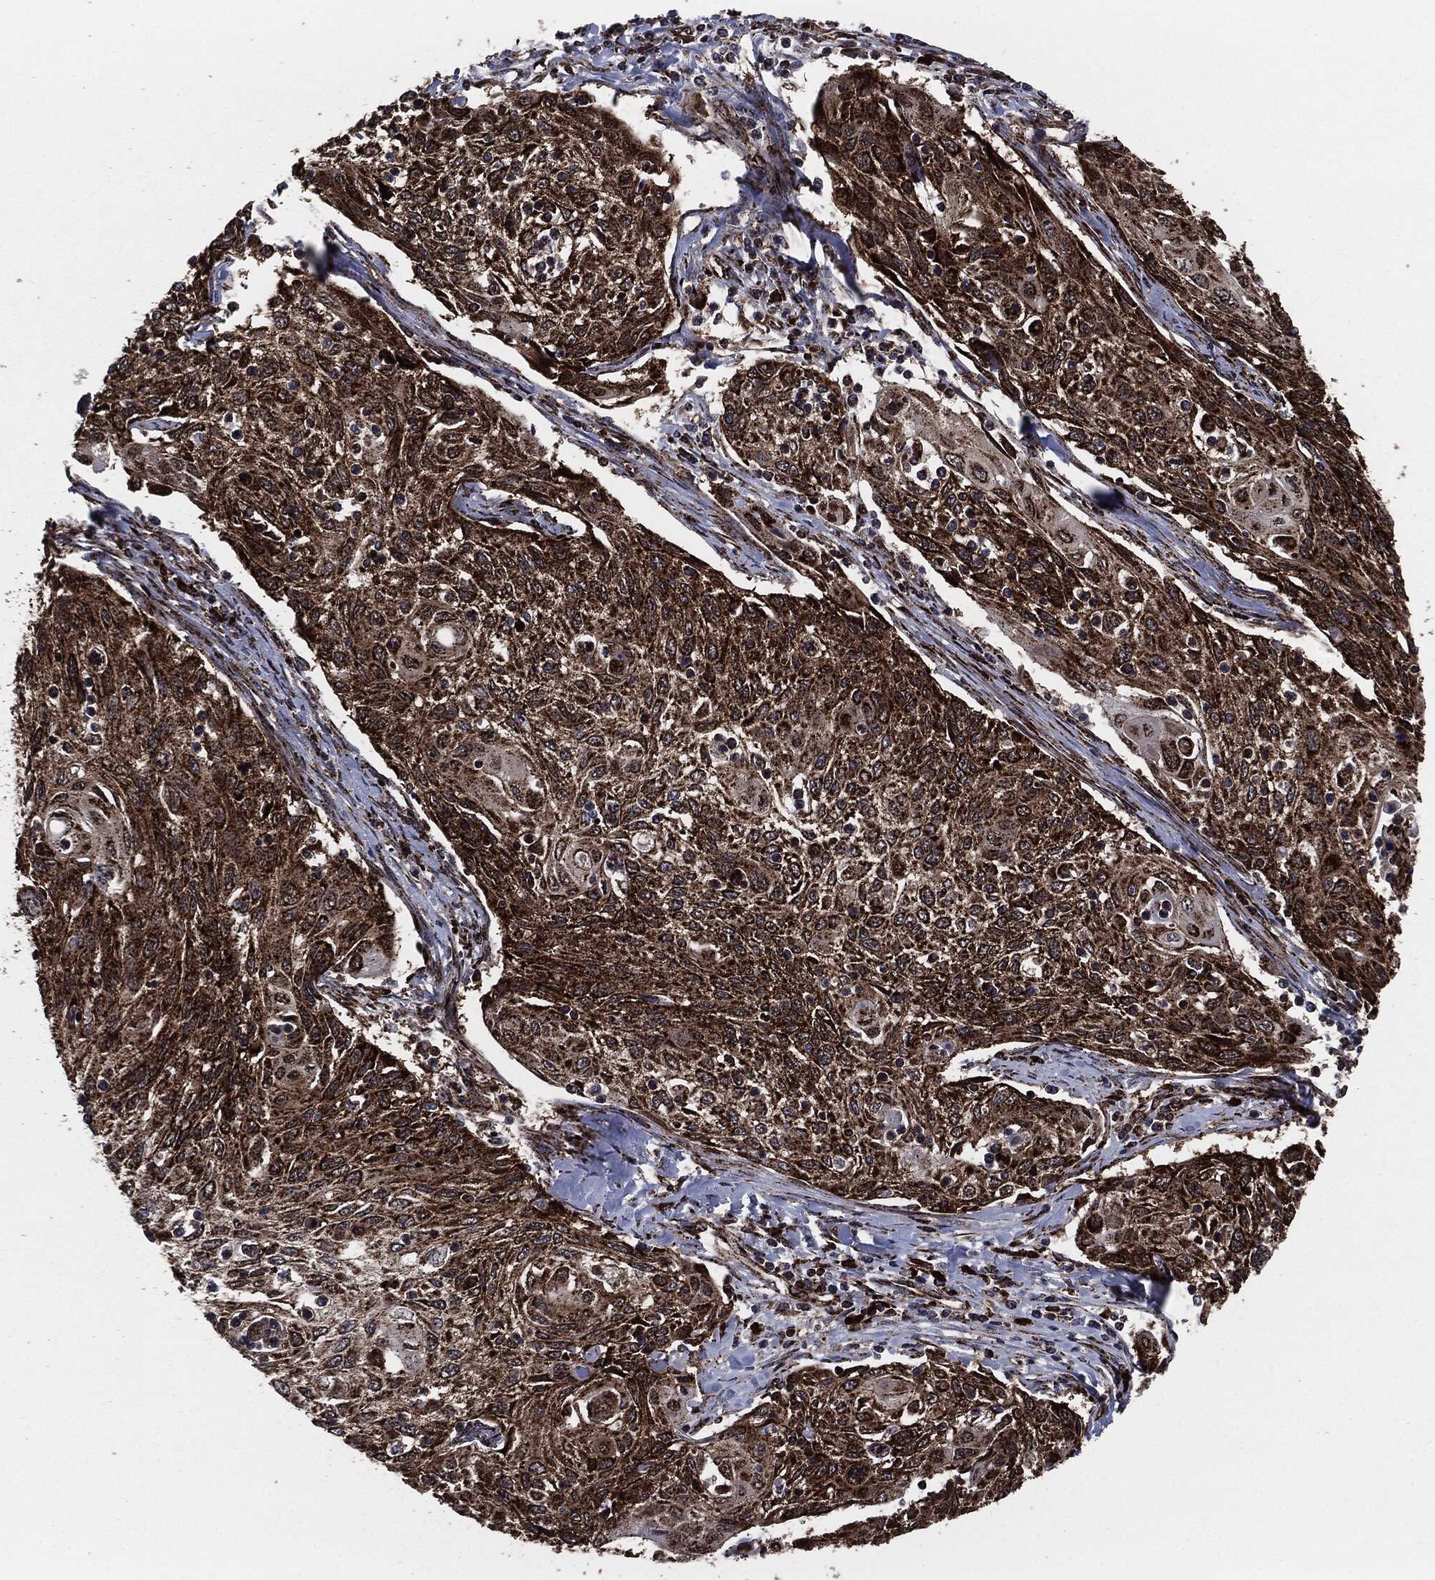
{"staining": {"intensity": "strong", "quantity": ">75%", "location": "cytoplasmic/membranous"}, "tissue": "cervical cancer", "cell_type": "Tumor cells", "image_type": "cancer", "snomed": [{"axis": "morphology", "description": "Squamous cell carcinoma, NOS"}, {"axis": "topography", "description": "Cervix"}], "caption": "A brown stain shows strong cytoplasmic/membranous staining of a protein in squamous cell carcinoma (cervical) tumor cells.", "gene": "FH", "patient": {"sex": "female", "age": 70}}